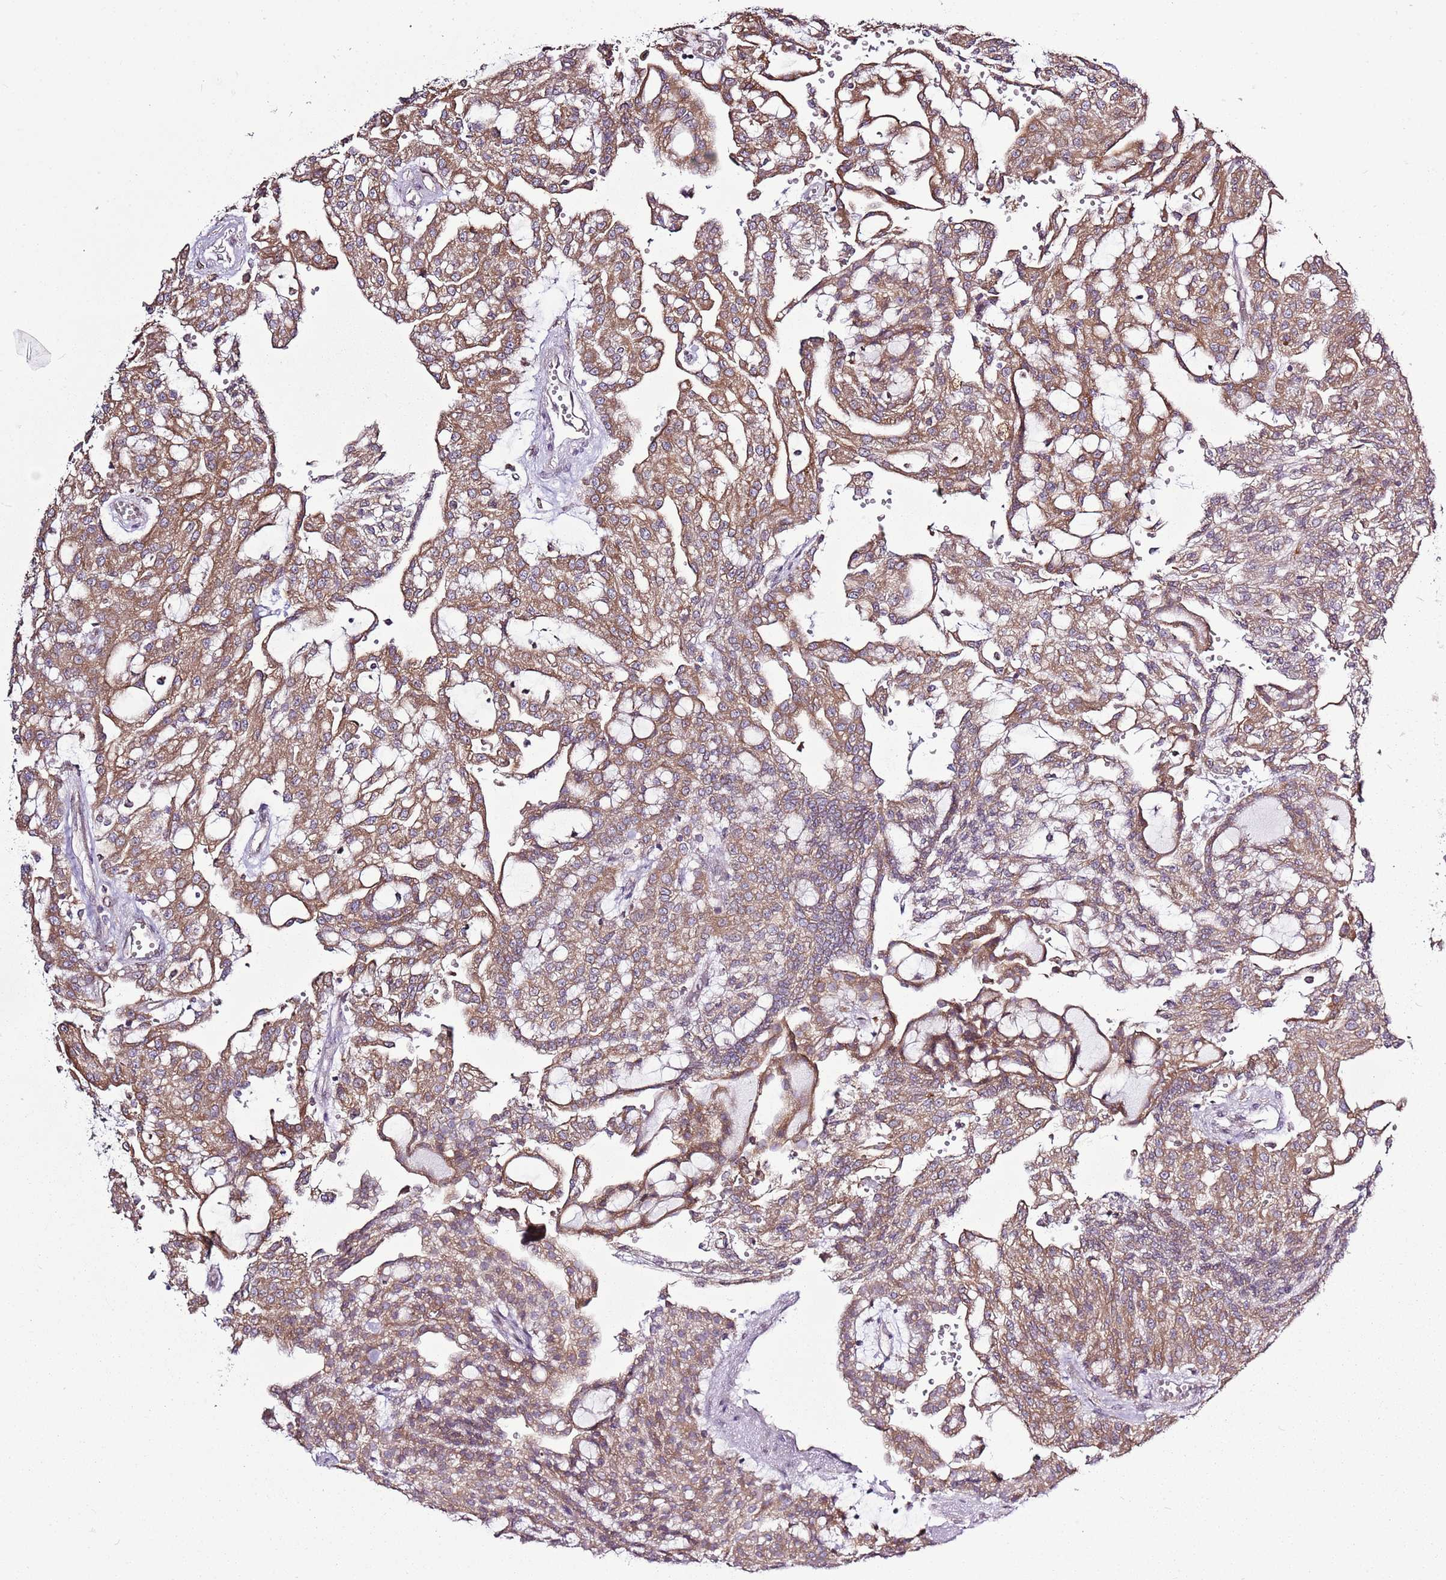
{"staining": {"intensity": "moderate", "quantity": ">75%", "location": "cytoplasmic/membranous"}, "tissue": "renal cancer", "cell_type": "Tumor cells", "image_type": "cancer", "snomed": [{"axis": "morphology", "description": "Adenocarcinoma, NOS"}, {"axis": "topography", "description": "Kidney"}], "caption": "A medium amount of moderate cytoplasmic/membranous staining is identified in approximately >75% of tumor cells in renal cancer tissue.", "gene": "TMED10", "patient": {"sex": "male", "age": 63}}